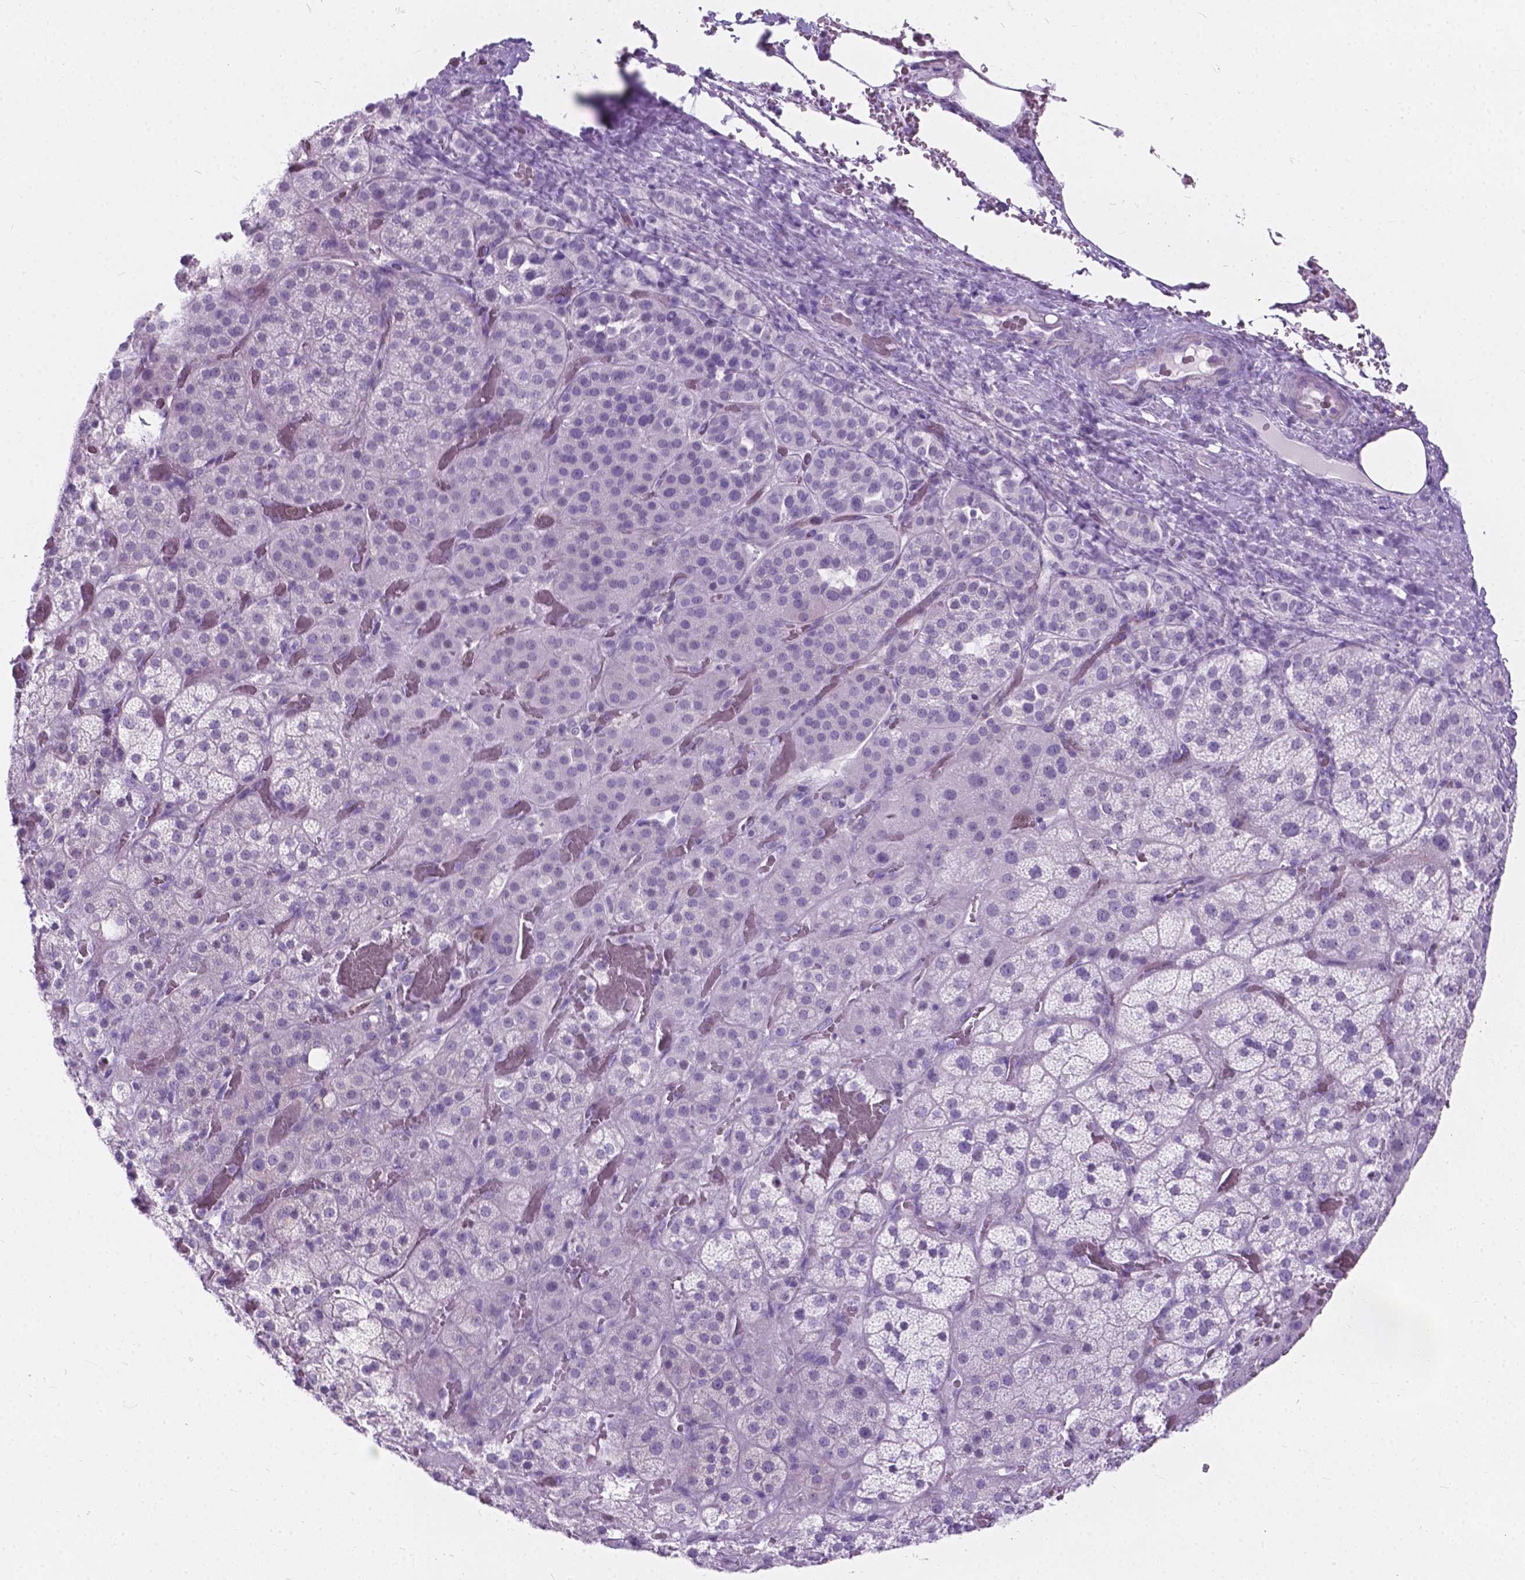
{"staining": {"intensity": "negative", "quantity": "none", "location": "none"}, "tissue": "adrenal gland", "cell_type": "Glandular cells", "image_type": "normal", "snomed": [{"axis": "morphology", "description": "Normal tissue, NOS"}, {"axis": "topography", "description": "Adrenal gland"}], "caption": "This micrograph is of normal adrenal gland stained with immunohistochemistry to label a protein in brown with the nuclei are counter-stained blue. There is no staining in glandular cells. (DAB immunohistochemistry (IHC) with hematoxylin counter stain).", "gene": "KIAA0040", "patient": {"sex": "male", "age": 57}}